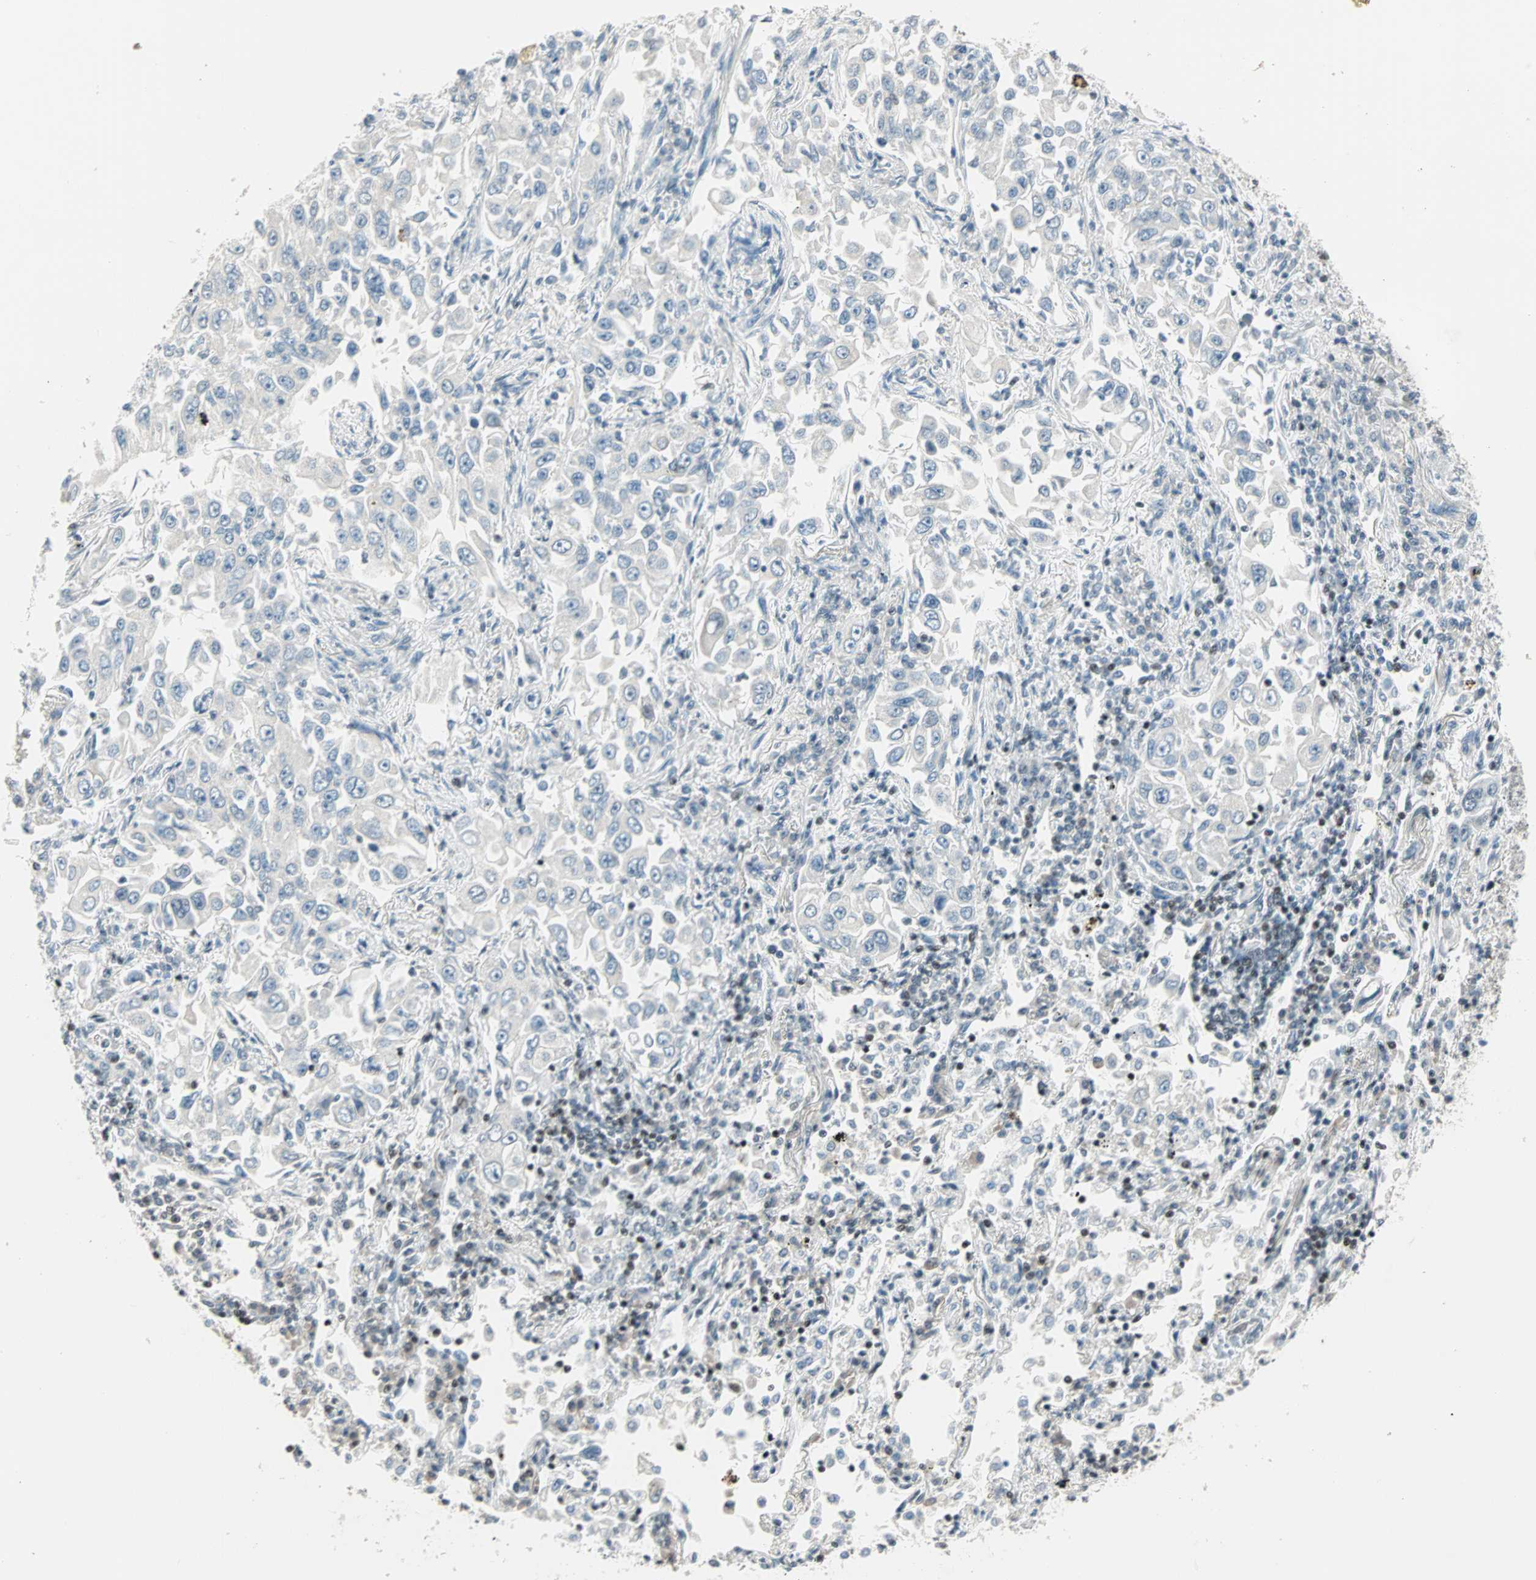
{"staining": {"intensity": "negative", "quantity": "none", "location": "none"}, "tissue": "lung cancer", "cell_type": "Tumor cells", "image_type": "cancer", "snomed": [{"axis": "morphology", "description": "Adenocarcinoma, NOS"}, {"axis": "topography", "description": "Lung"}], "caption": "Lung cancer (adenocarcinoma) stained for a protein using immunohistochemistry displays no positivity tumor cells.", "gene": "SIN3A", "patient": {"sex": "male", "age": 84}}